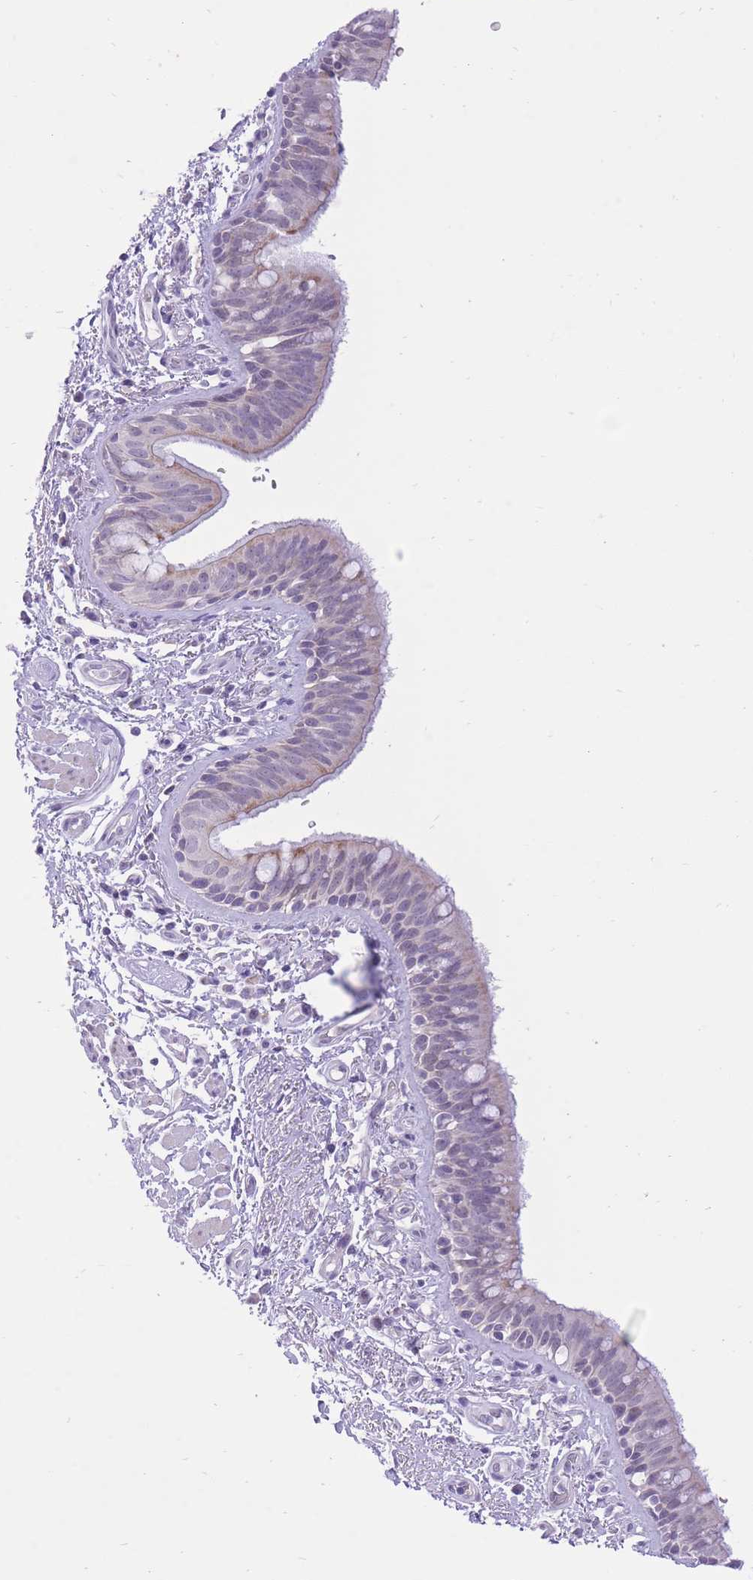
{"staining": {"intensity": "moderate", "quantity": "25%-75%", "location": "cytoplasmic/membranous"}, "tissue": "bronchus", "cell_type": "Respiratory epithelial cells", "image_type": "normal", "snomed": [{"axis": "morphology", "description": "Normal tissue, NOS"}, {"axis": "morphology", "description": "Neoplasm, uncertain whether benign or malignant"}, {"axis": "topography", "description": "Bronchus"}, {"axis": "topography", "description": "Lung"}], "caption": "Protein expression analysis of benign human bronchus reveals moderate cytoplasmic/membranous staining in about 25%-75% of respiratory epithelial cells. (DAB IHC, brown staining for protein, blue staining for nuclei).", "gene": "DENND2D", "patient": {"sex": "male", "age": 55}}